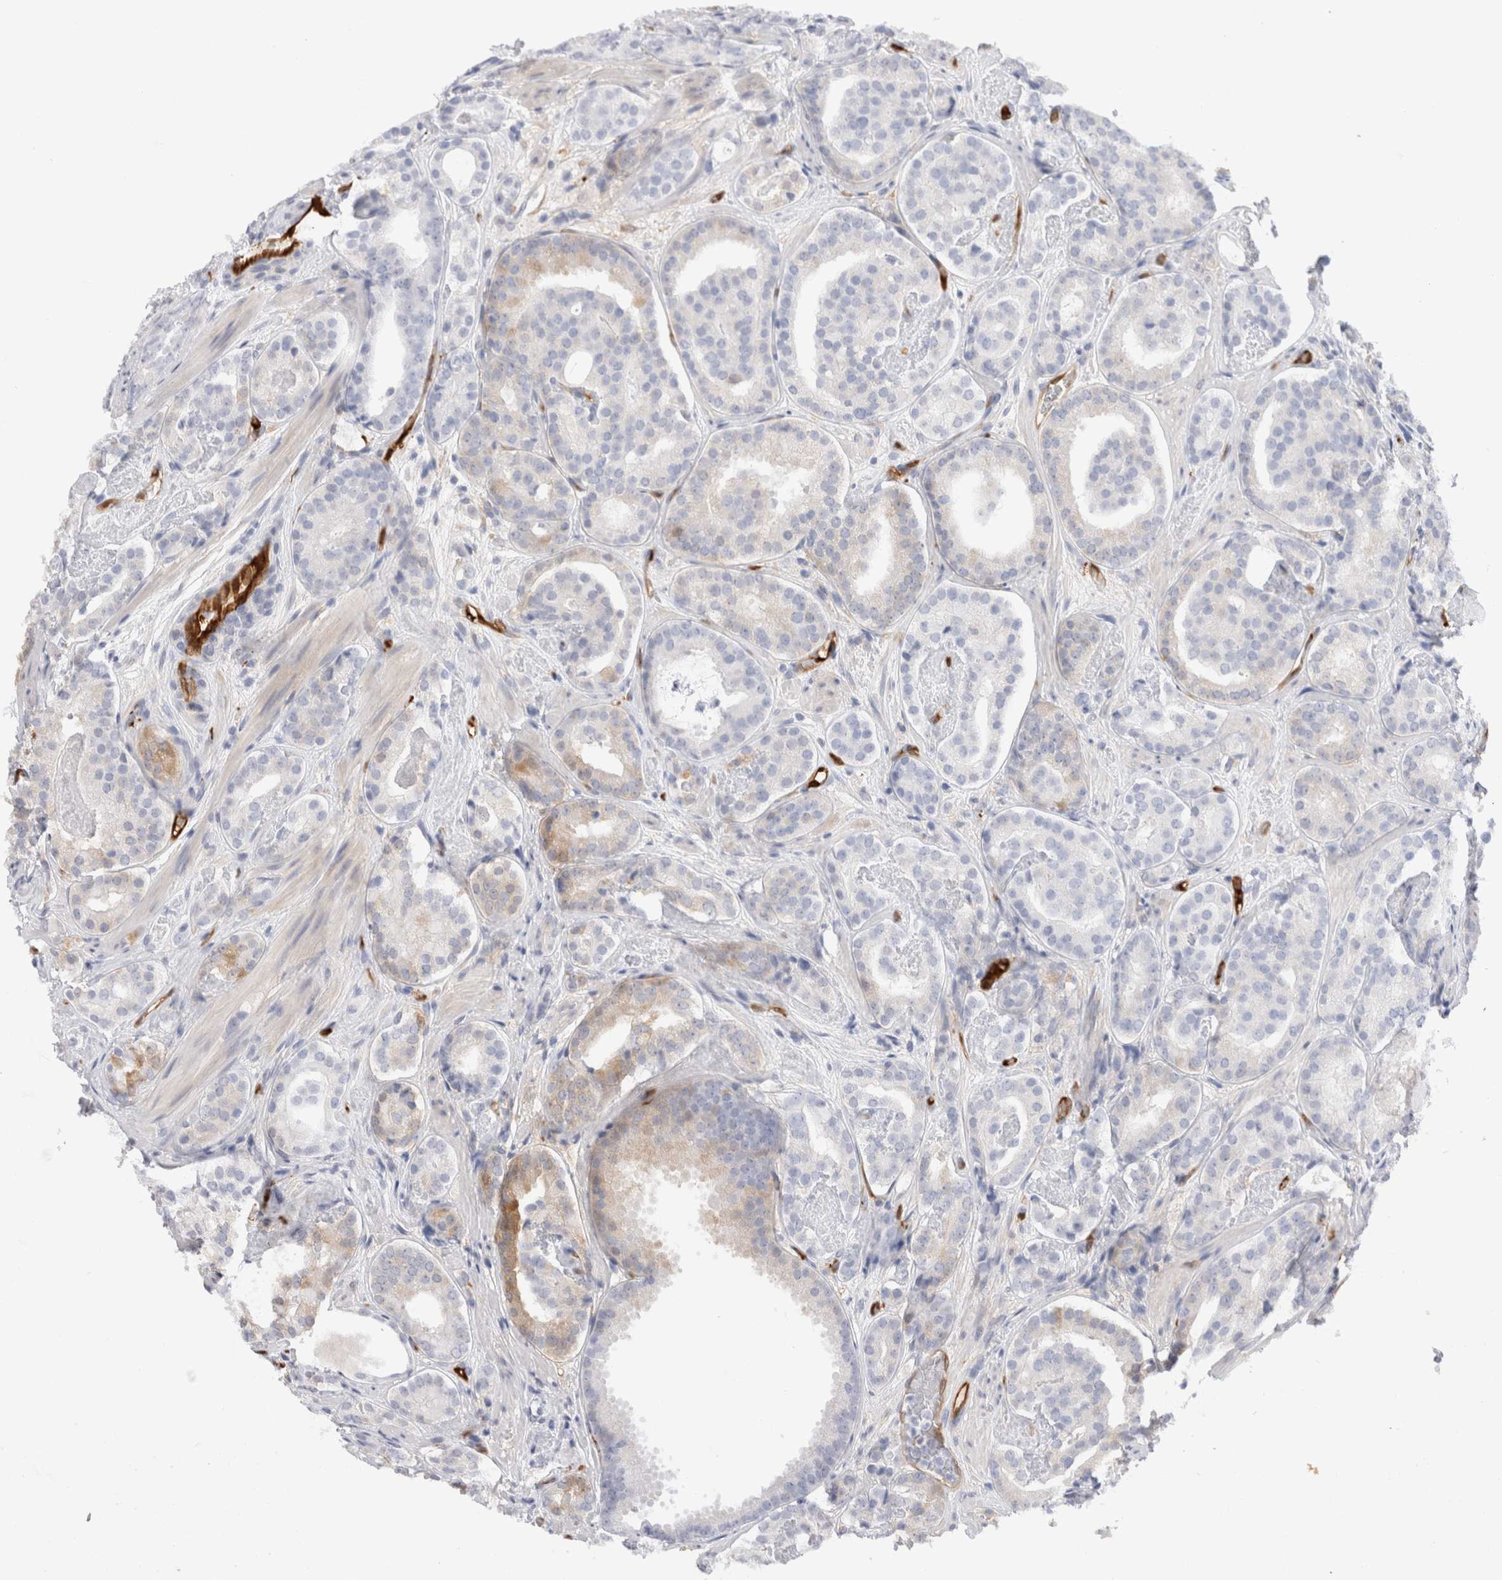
{"staining": {"intensity": "weak", "quantity": "<25%", "location": "cytoplasmic/membranous"}, "tissue": "prostate cancer", "cell_type": "Tumor cells", "image_type": "cancer", "snomed": [{"axis": "morphology", "description": "Adenocarcinoma, Low grade"}, {"axis": "topography", "description": "Prostate"}], "caption": "DAB immunohistochemical staining of human prostate cancer demonstrates no significant expression in tumor cells.", "gene": "NAPEPLD", "patient": {"sex": "male", "age": 69}}